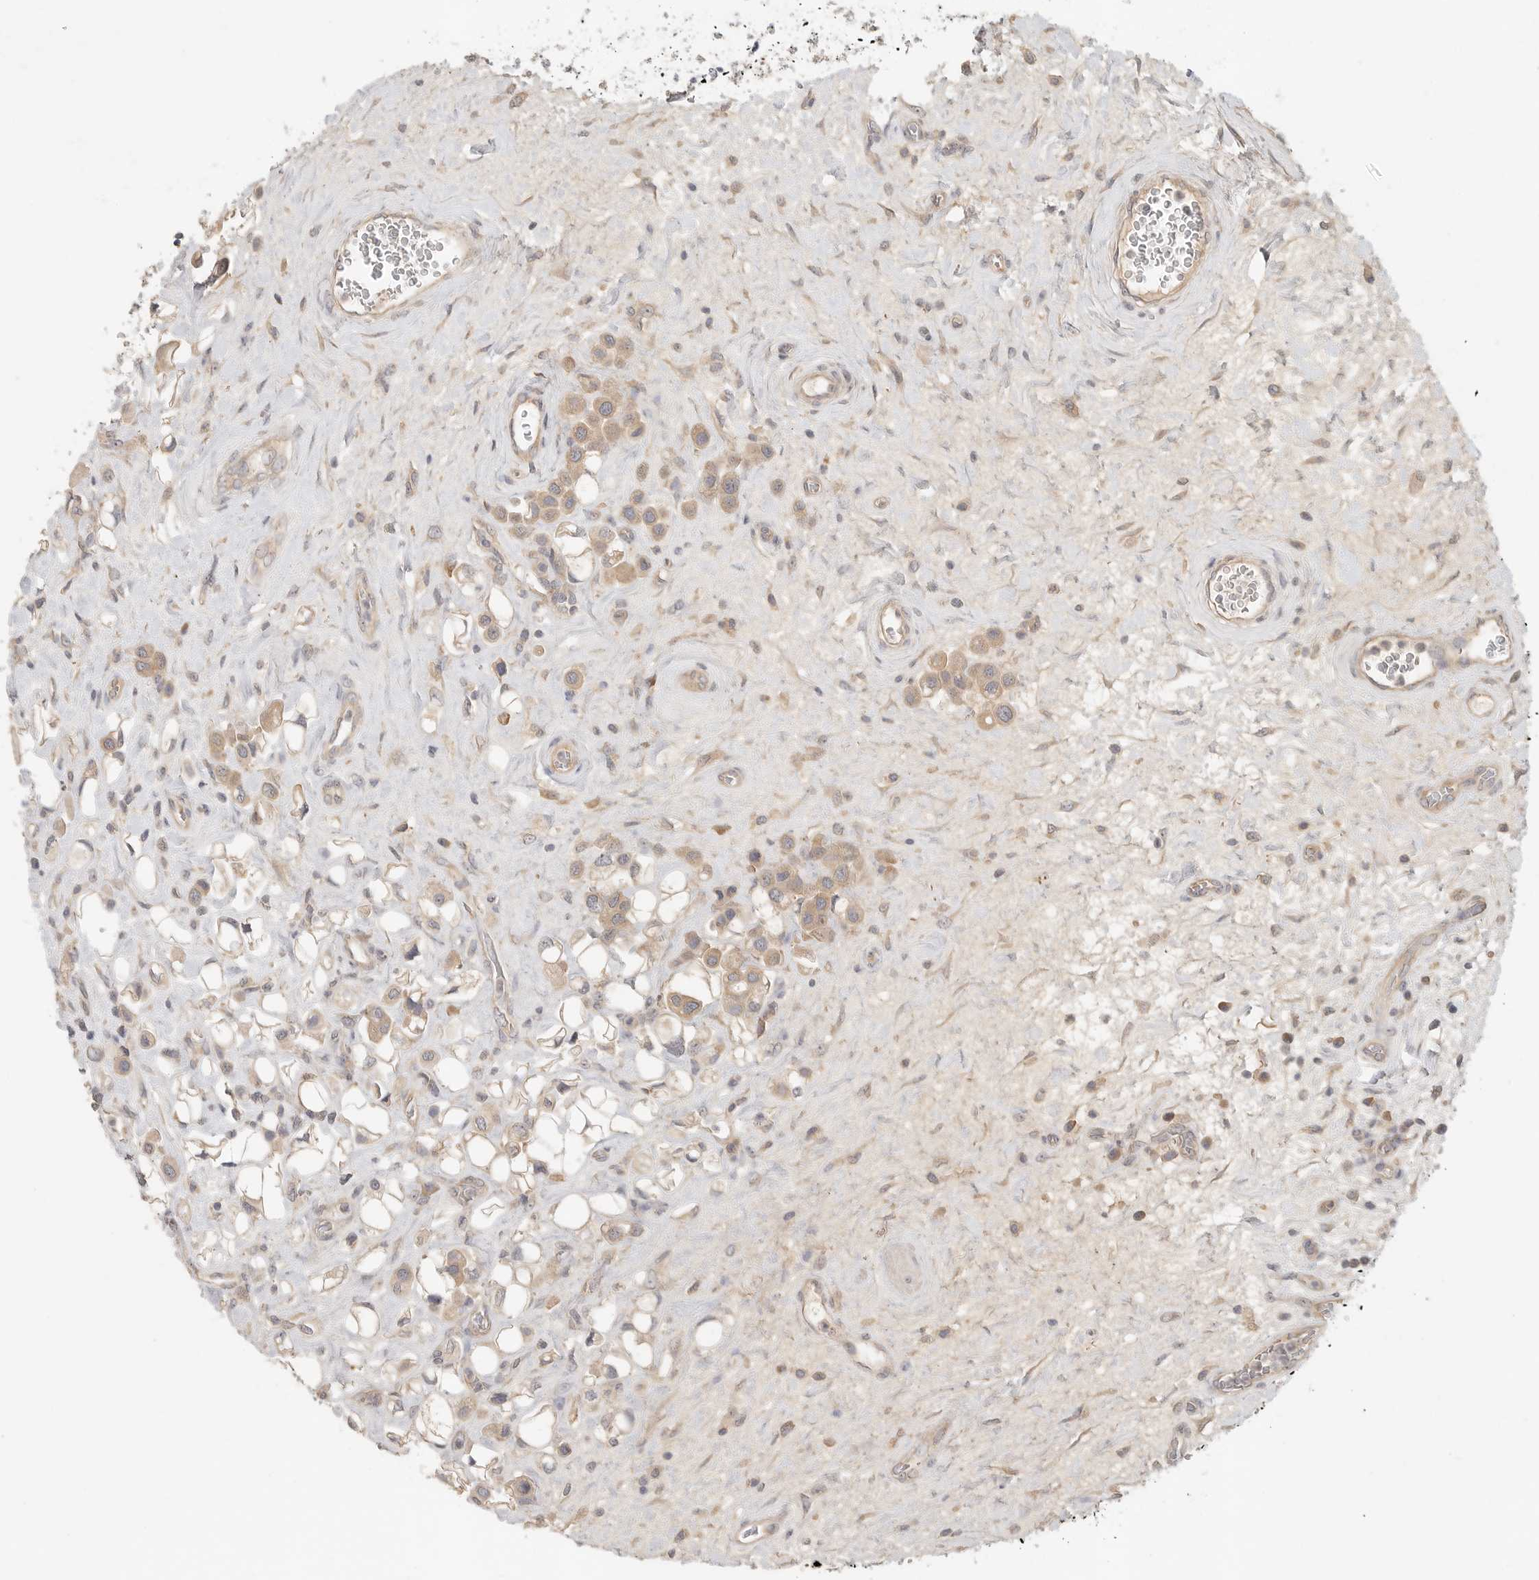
{"staining": {"intensity": "weak", "quantity": ">75%", "location": "cytoplasmic/membranous"}, "tissue": "urothelial cancer", "cell_type": "Tumor cells", "image_type": "cancer", "snomed": [{"axis": "morphology", "description": "Urothelial carcinoma, High grade"}, {"axis": "topography", "description": "Urinary bladder"}], "caption": "Weak cytoplasmic/membranous protein staining is appreciated in about >75% of tumor cells in urothelial cancer.", "gene": "HDAC6", "patient": {"sex": "male", "age": 50}}